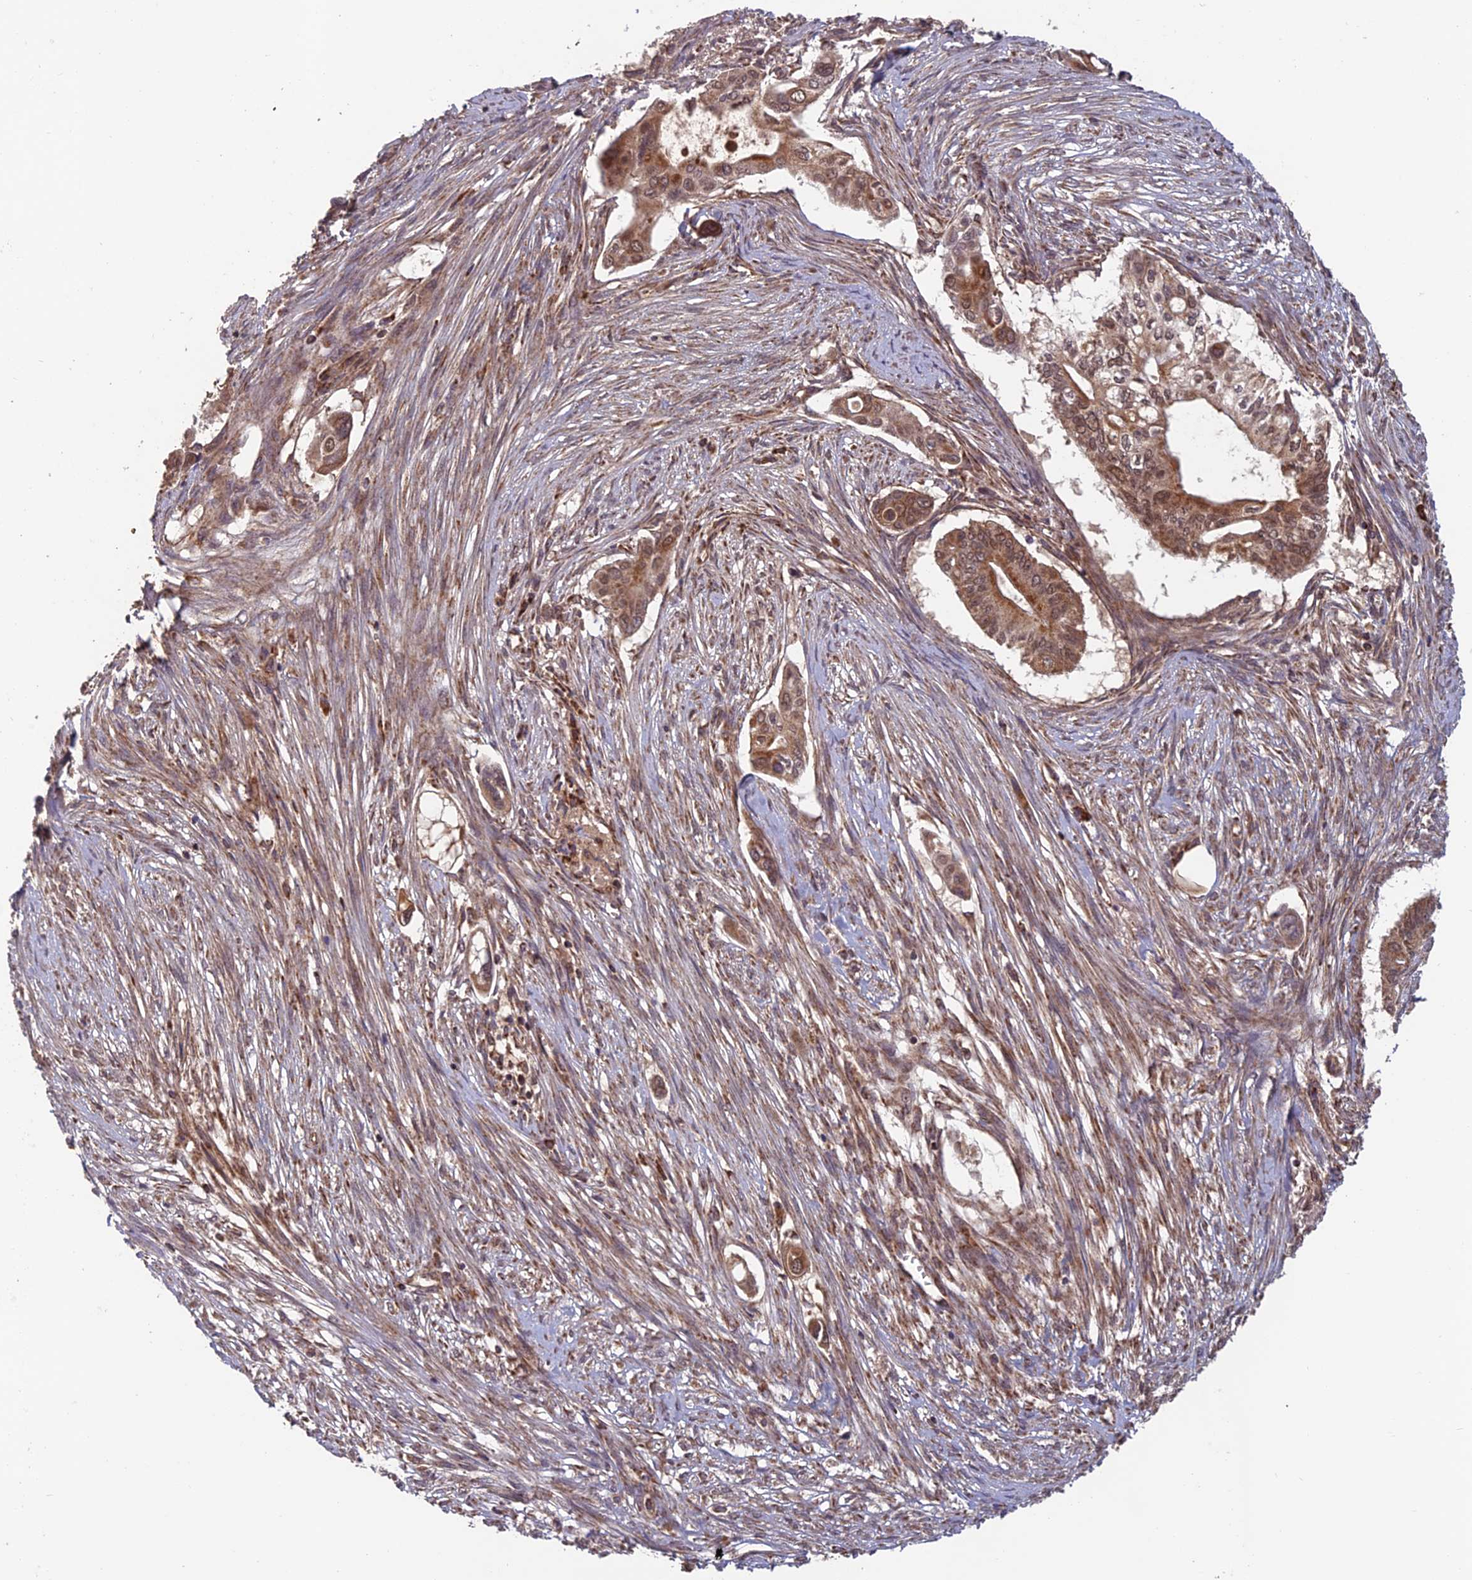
{"staining": {"intensity": "moderate", "quantity": ">75%", "location": "cytoplasmic/membranous"}, "tissue": "pancreatic cancer", "cell_type": "Tumor cells", "image_type": "cancer", "snomed": [{"axis": "morphology", "description": "Adenocarcinoma, NOS"}, {"axis": "topography", "description": "Pancreas"}], "caption": "Protein staining by IHC exhibits moderate cytoplasmic/membranous expression in approximately >75% of tumor cells in adenocarcinoma (pancreatic).", "gene": "CCDC15", "patient": {"sex": "male", "age": 68}}